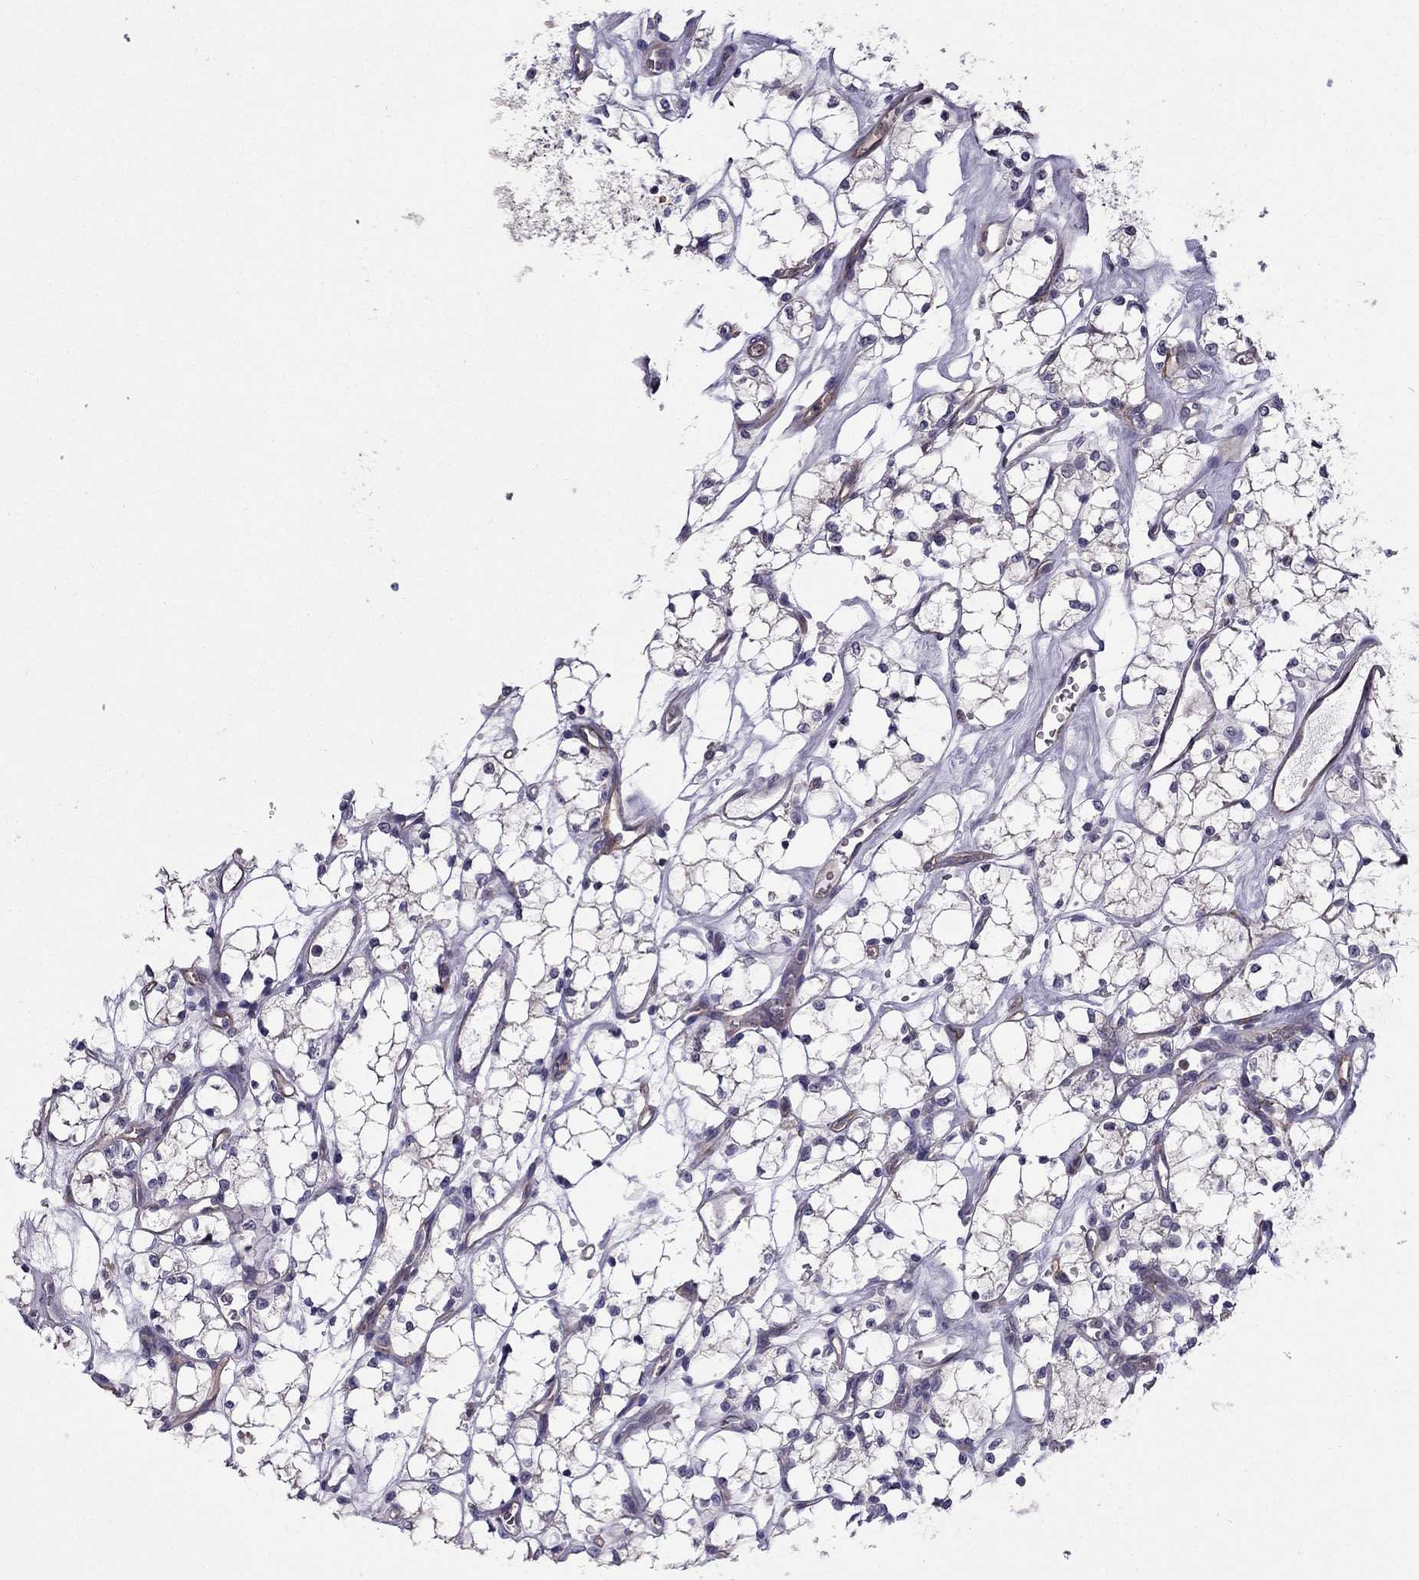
{"staining": {"intensity": "negative", "quantity": "none", "location": "none"}, "tissue": "renal cancer", "cell_type": "Tumor cells", "image_type": "cancer", "snomed": [{"axis": "morphology", "description": "Adenocarcinoma, NOS"}, {"axis": "topography", "description": "Kidney"}], "caption": "Protein analysis of adenocarcinoma (renal) reveals no significant positivity in tumor cells. (Immunohistochemistry, brightfield microscopy, high magnification).", "gene": "SLC6A2", "patient": {"sex": "female", "age": 69}}